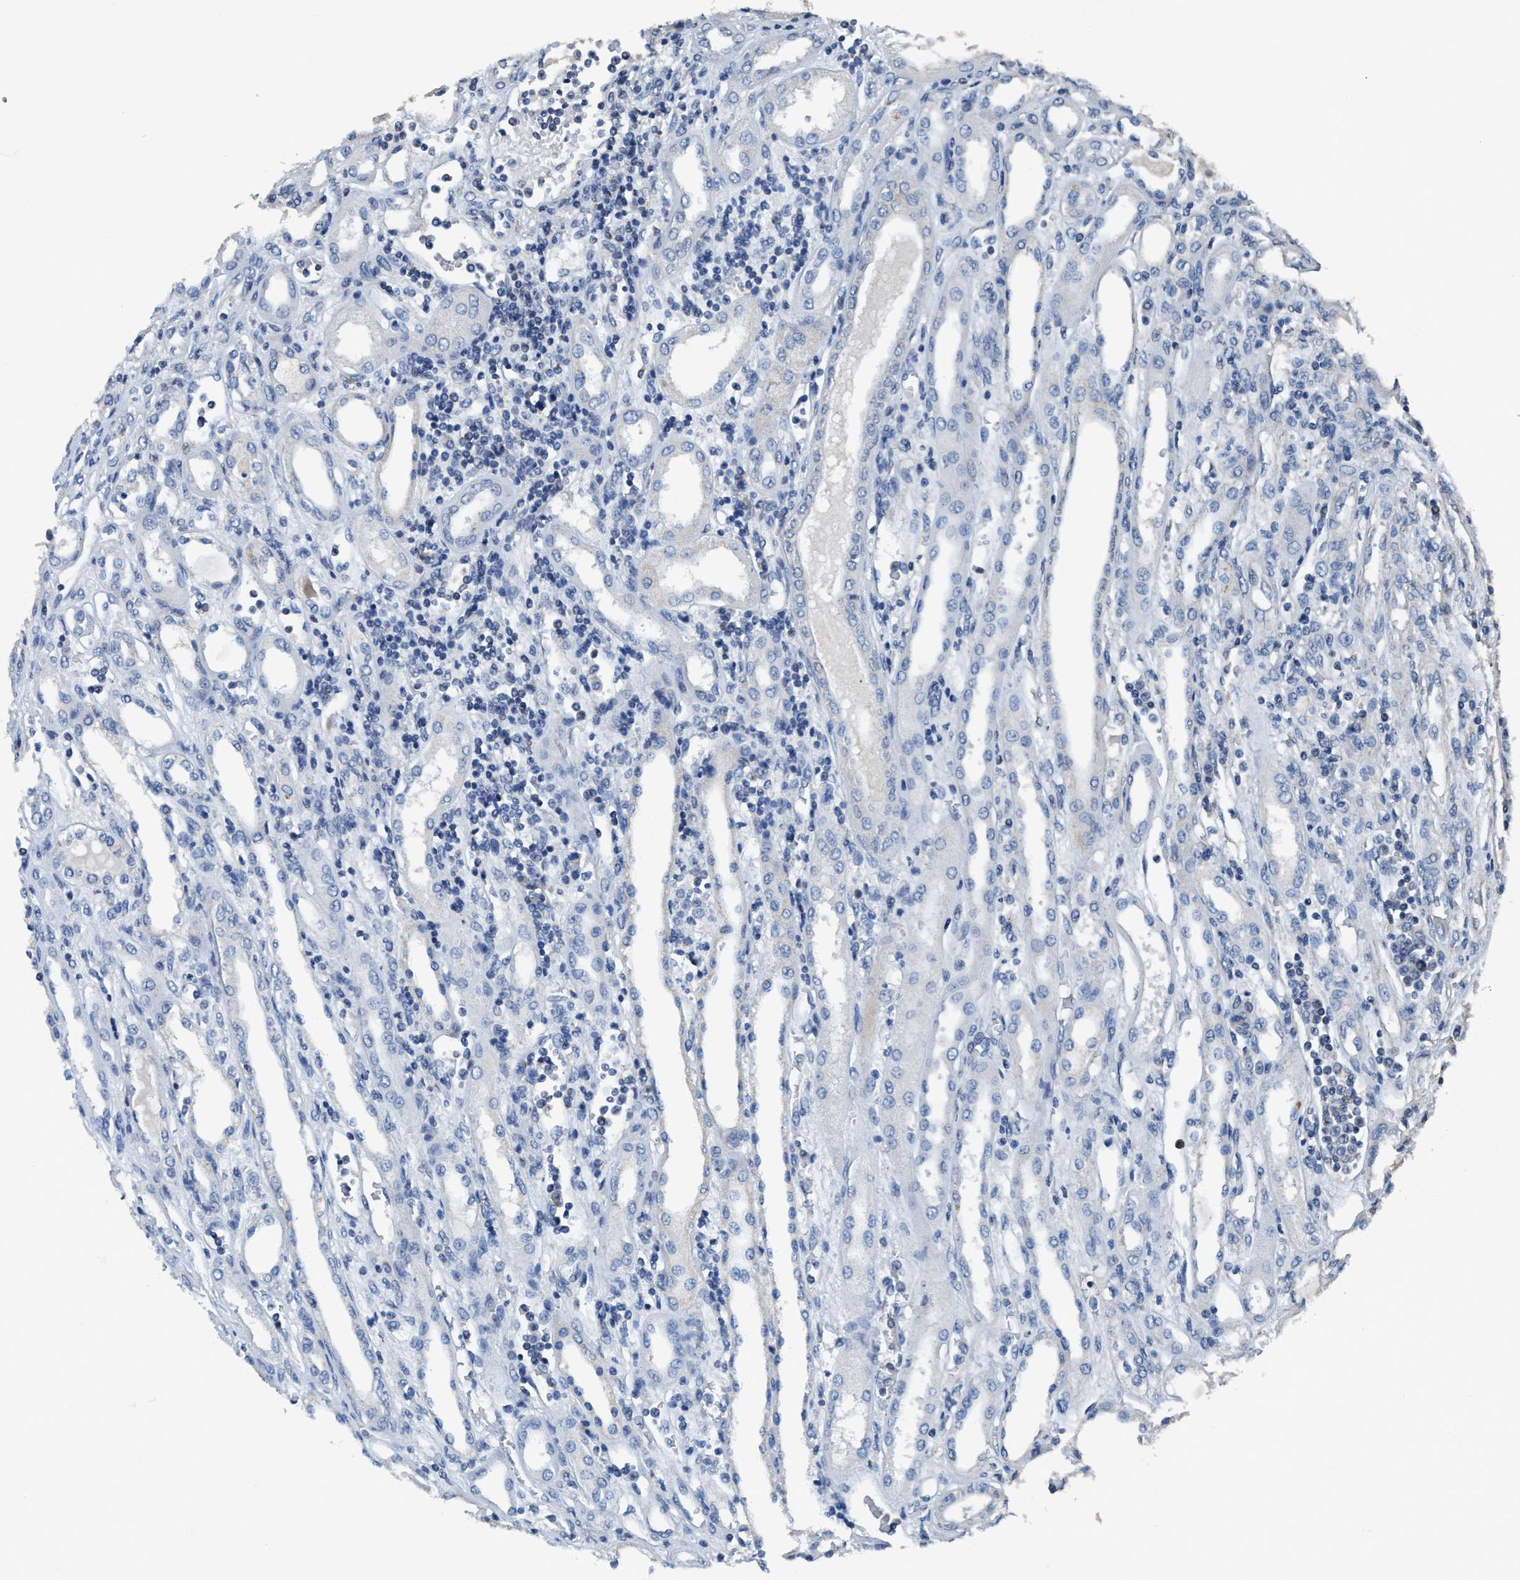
{"staining": {"intensity": "negative", "quantity": "none", "location": "none"}, "tissue": "renal cancer", "cell_type": "Tumor cells", "image_type": "cancer", "snomed": [{"axis": "morphology", "description": "Adenocarcinoma, NOS"}, {"axis": "topography", "description": "Kidney"}], "caption": "Protein analysis of renal cancer displays no significant expression in tumor cells.", "gene": "ANKFN1", "patient": {"sex": "female", "age": 54}}